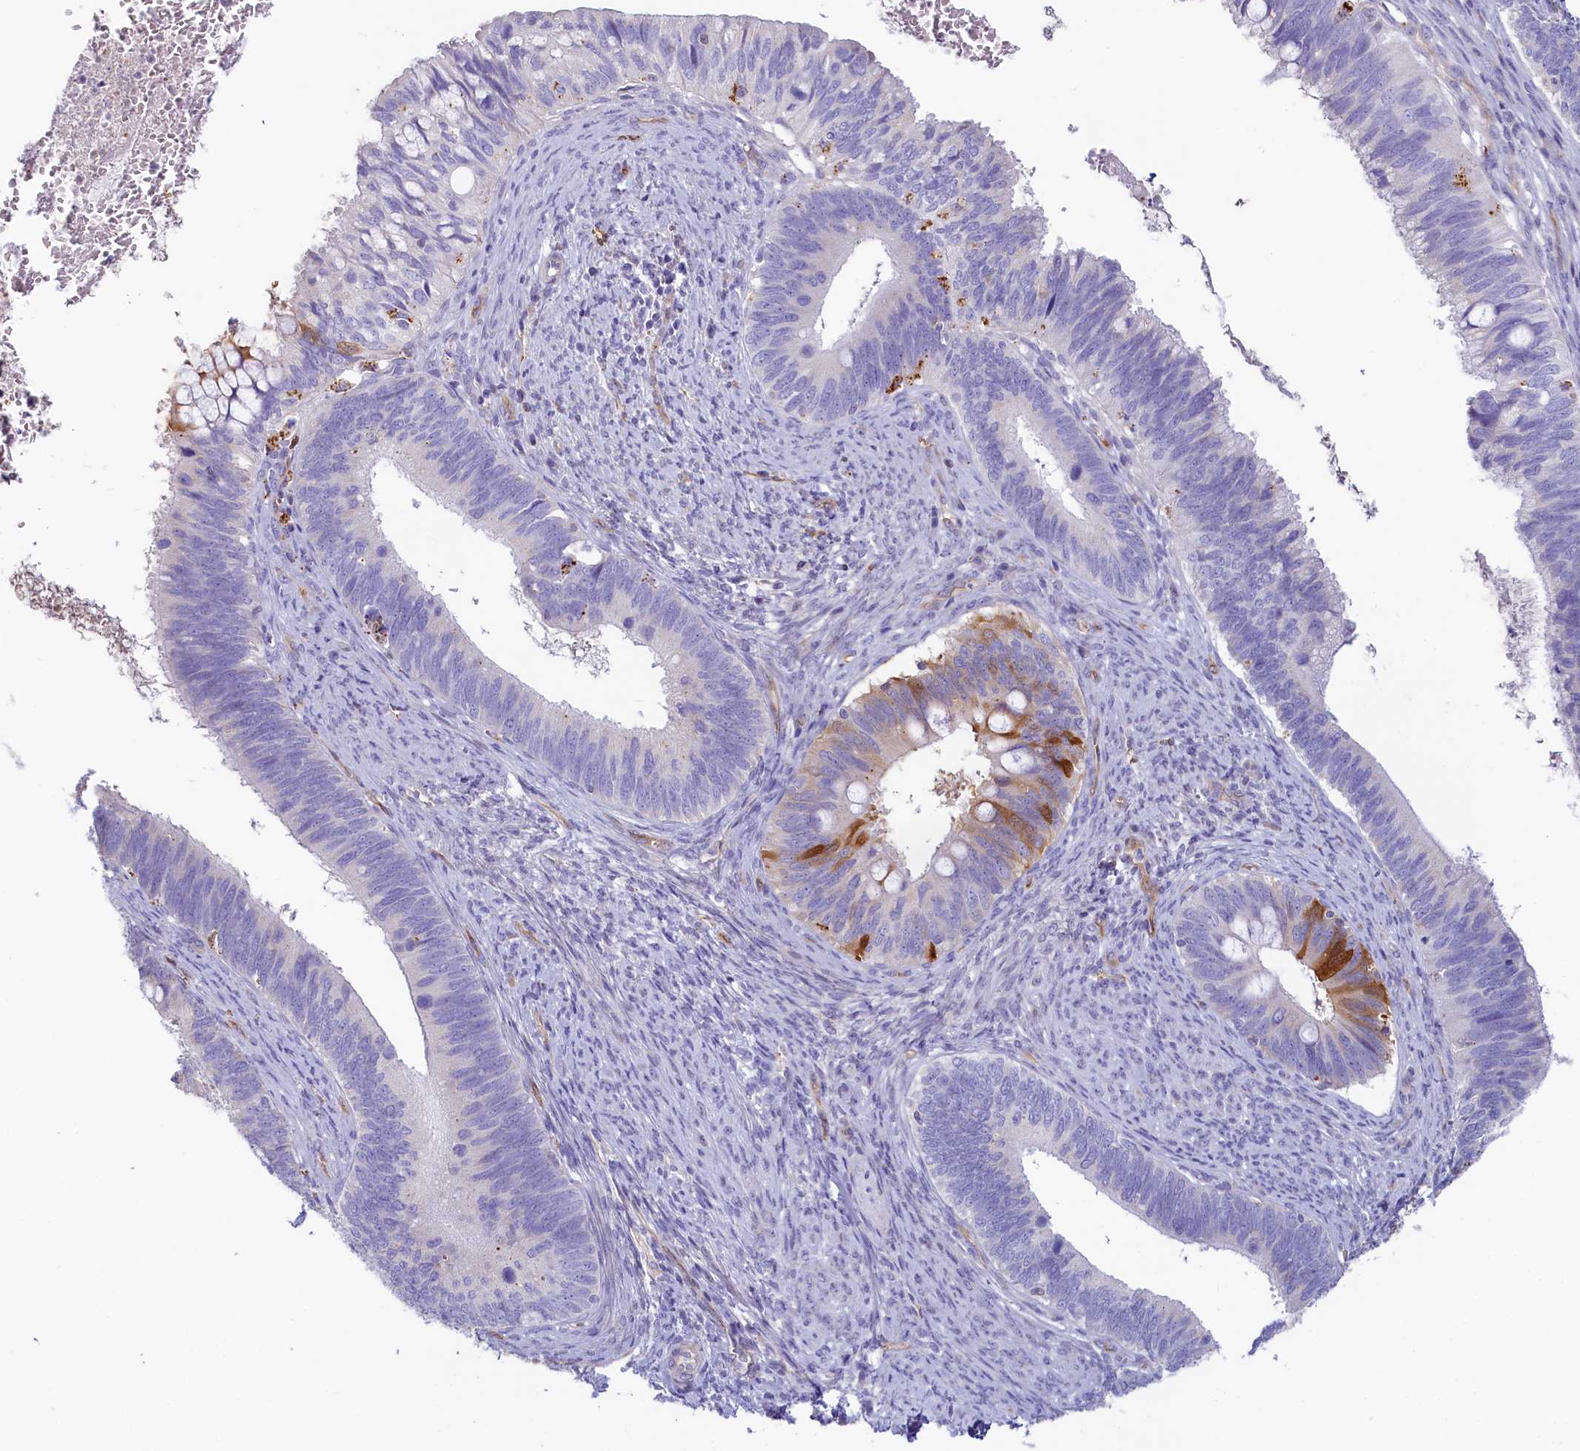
{"staining": {"intensity": "moderate", "quantity": "<25%", "location": "cytoplasmic/membranous"}, "tissue": "cervical cancer", "cell_type": "Tumor cells", "image_type": "cancer", "snomed": [{"axis": "morphology", "description": "Adenocarcinoma, NOS"}, {"axis": "topography", "description": "Cervix"}], "caption": "Tumor cells reveal low levels of moderate cytoplasmic/membranous positivity in about <25% of cells in human adenocarcinoma (cervical).", "gene": "LMOD3", "patient": {"sex": "female", "age": 42}}